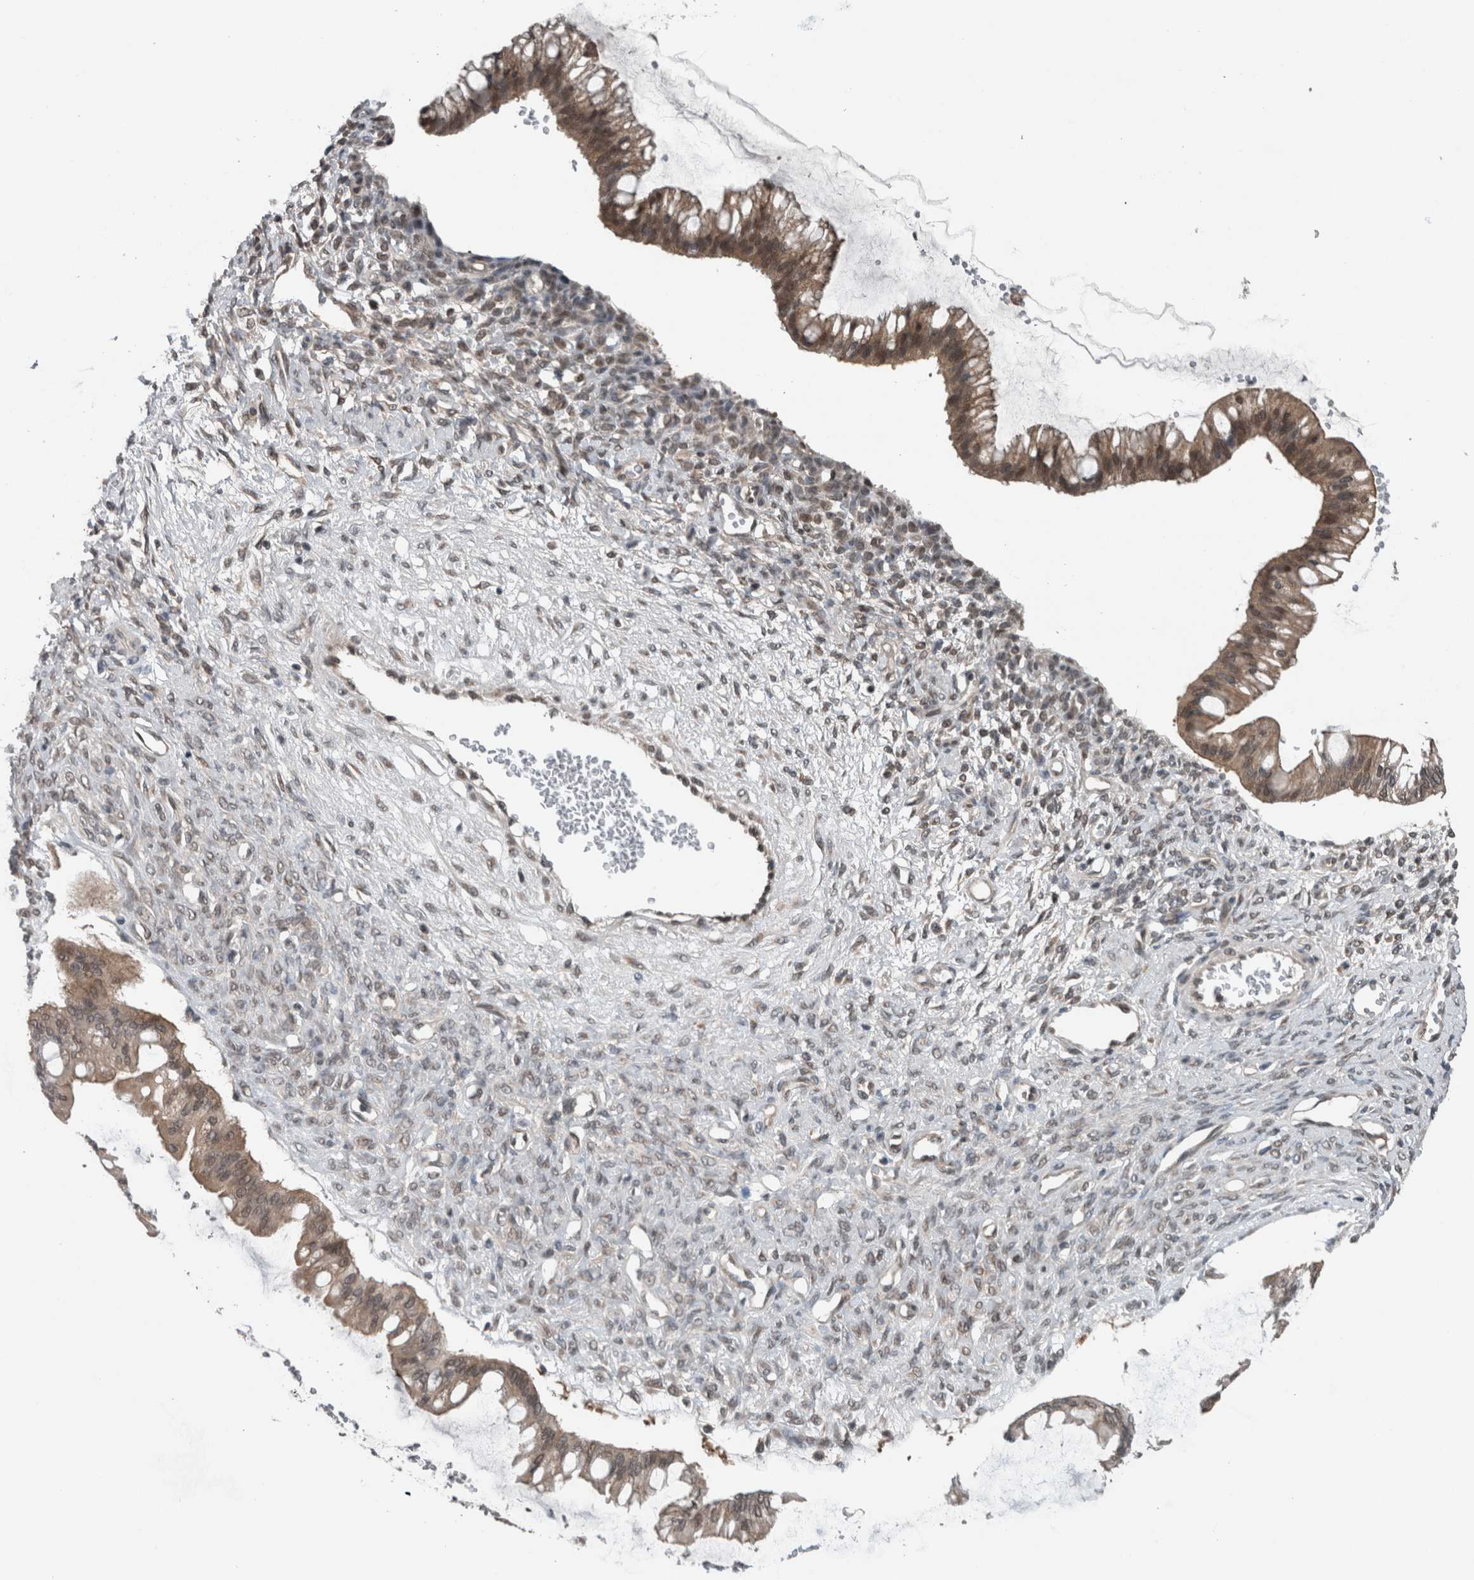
{"staining": {"intensity": "weak", "quantity": ">75%", "location": "cytoplasmic/membranous,nuclear"}, "tissue": "ovarian cancer", "cell_type": "Tumor cells", "image_type": "cancer", "snomed": [{"axis": "morphology", "description": "Cystadenocarcinoma, mucinous, NOS"}, {"axis": "topography", "description": "Ovary"}], "caption": "High-magnification brightfield microscopy of ovarian cancer (mucinous cystadenocarcinoma) stained with DAB (brown) and counterstained with hematoxylin (blue). tumor cells exhibit weak cytoplasmic/membranous and nuclear positivity is identified in about>75% of cells.", "gene": "SPAG7", "patient": {"sex": "female", "age": 73}}